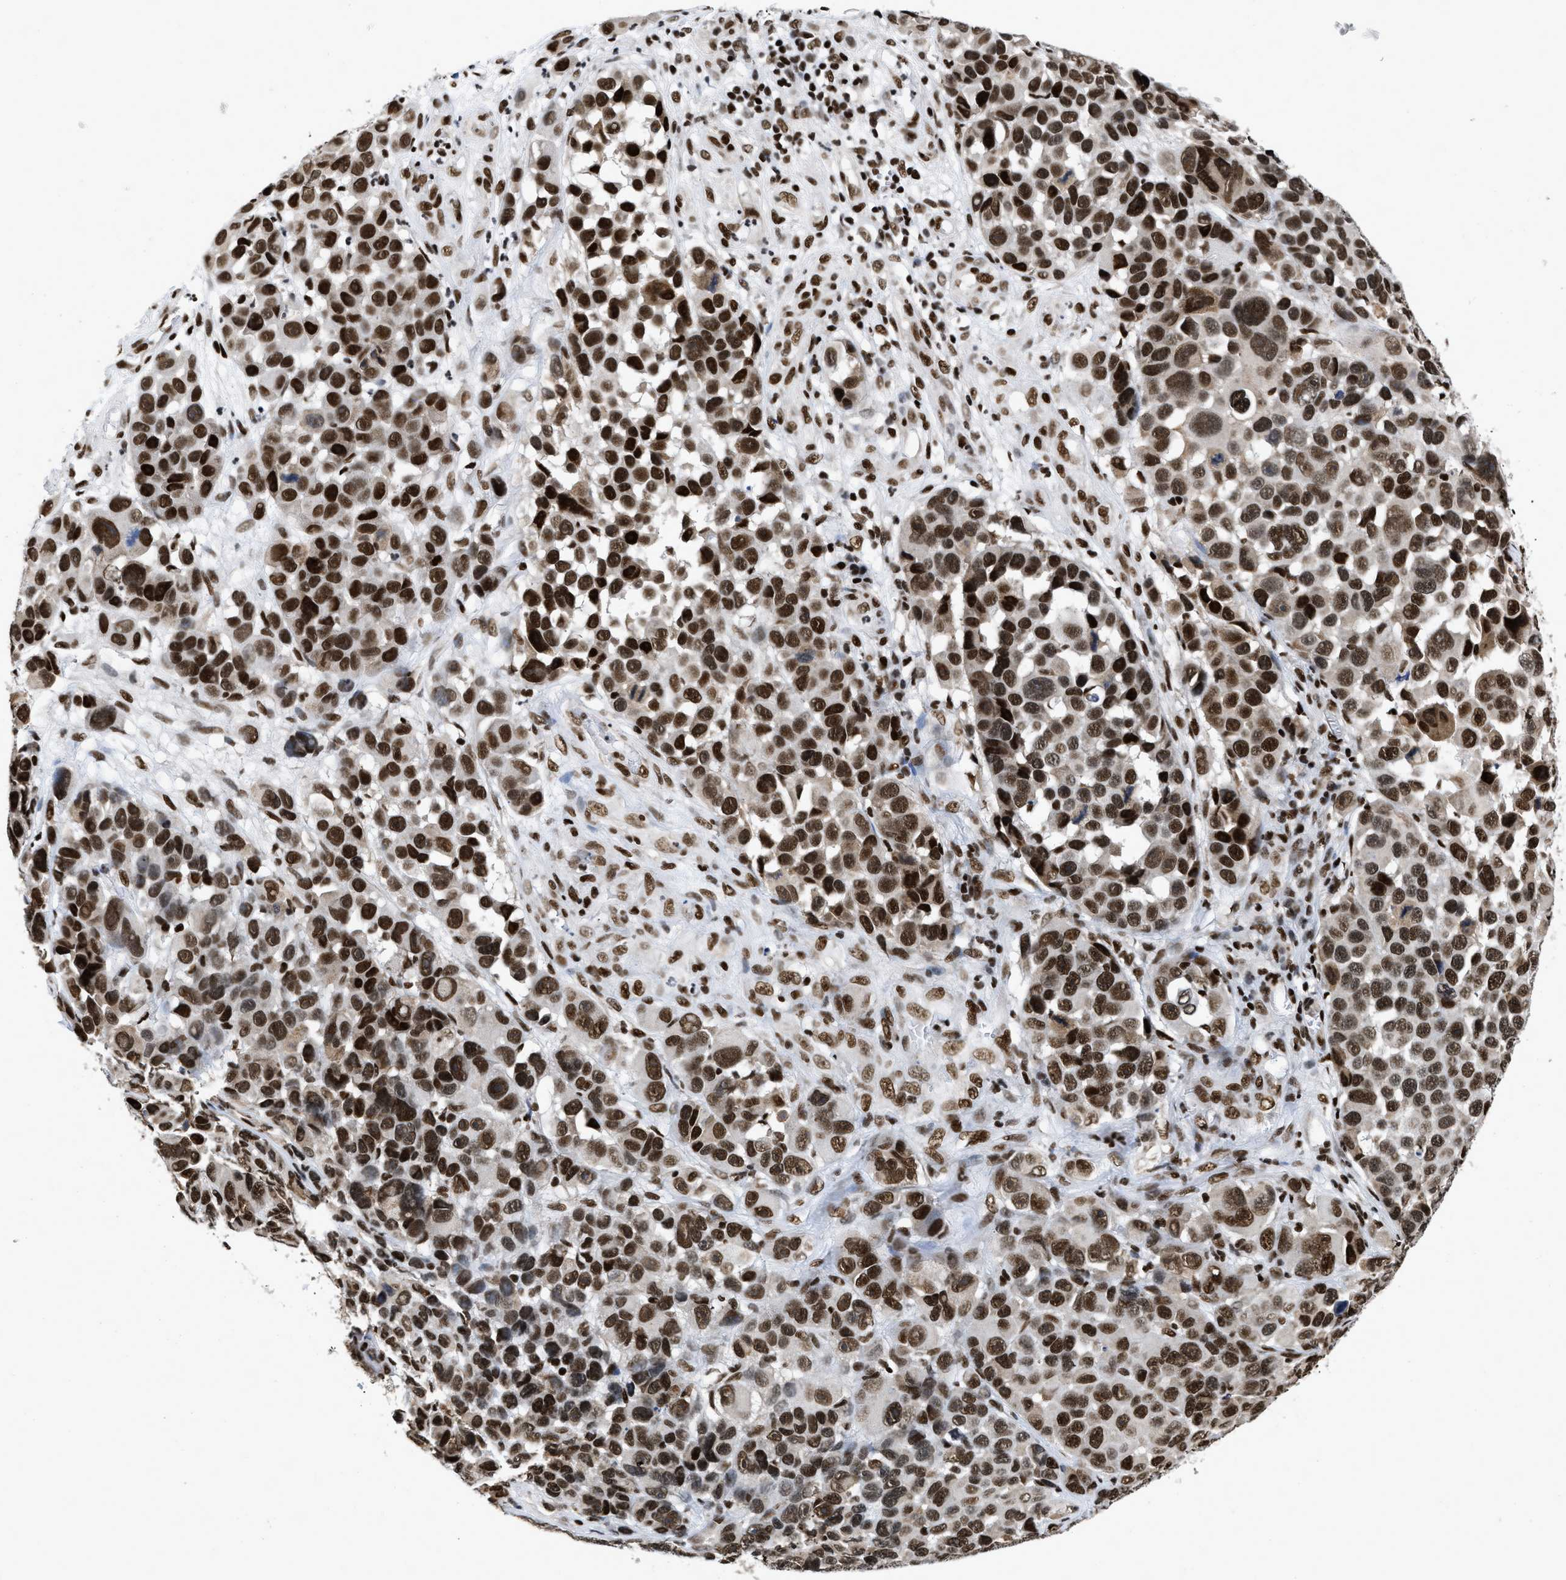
{"staining": {"intensity": "strong", "quantity": ">75%", "location": "nuclear"}, "tissue": "melanoma", "cell_type": "Tumor cells", "image_type": "cancer", "snomed": [{"axis": "morphology", "description": "Malignant melanoma, NOS"}, {"axis": "topography", "description": "Skin"}], "caption": "High-magnification brightfield microscopy of malignant melanoma stained with DAB (3,3'-diaminobenzidine) (brown) and counterstained with hematoxylin (blue). tumor cells exhibit strong nuclear staining is identified in about>75% of cells. The staining is performed using DAB brown chromogen to label protein expression. The nuclei are counter-stained blue using hematoxylin.", "gene": "CREB1", "patient": {"sex": "male", "age": 53}}